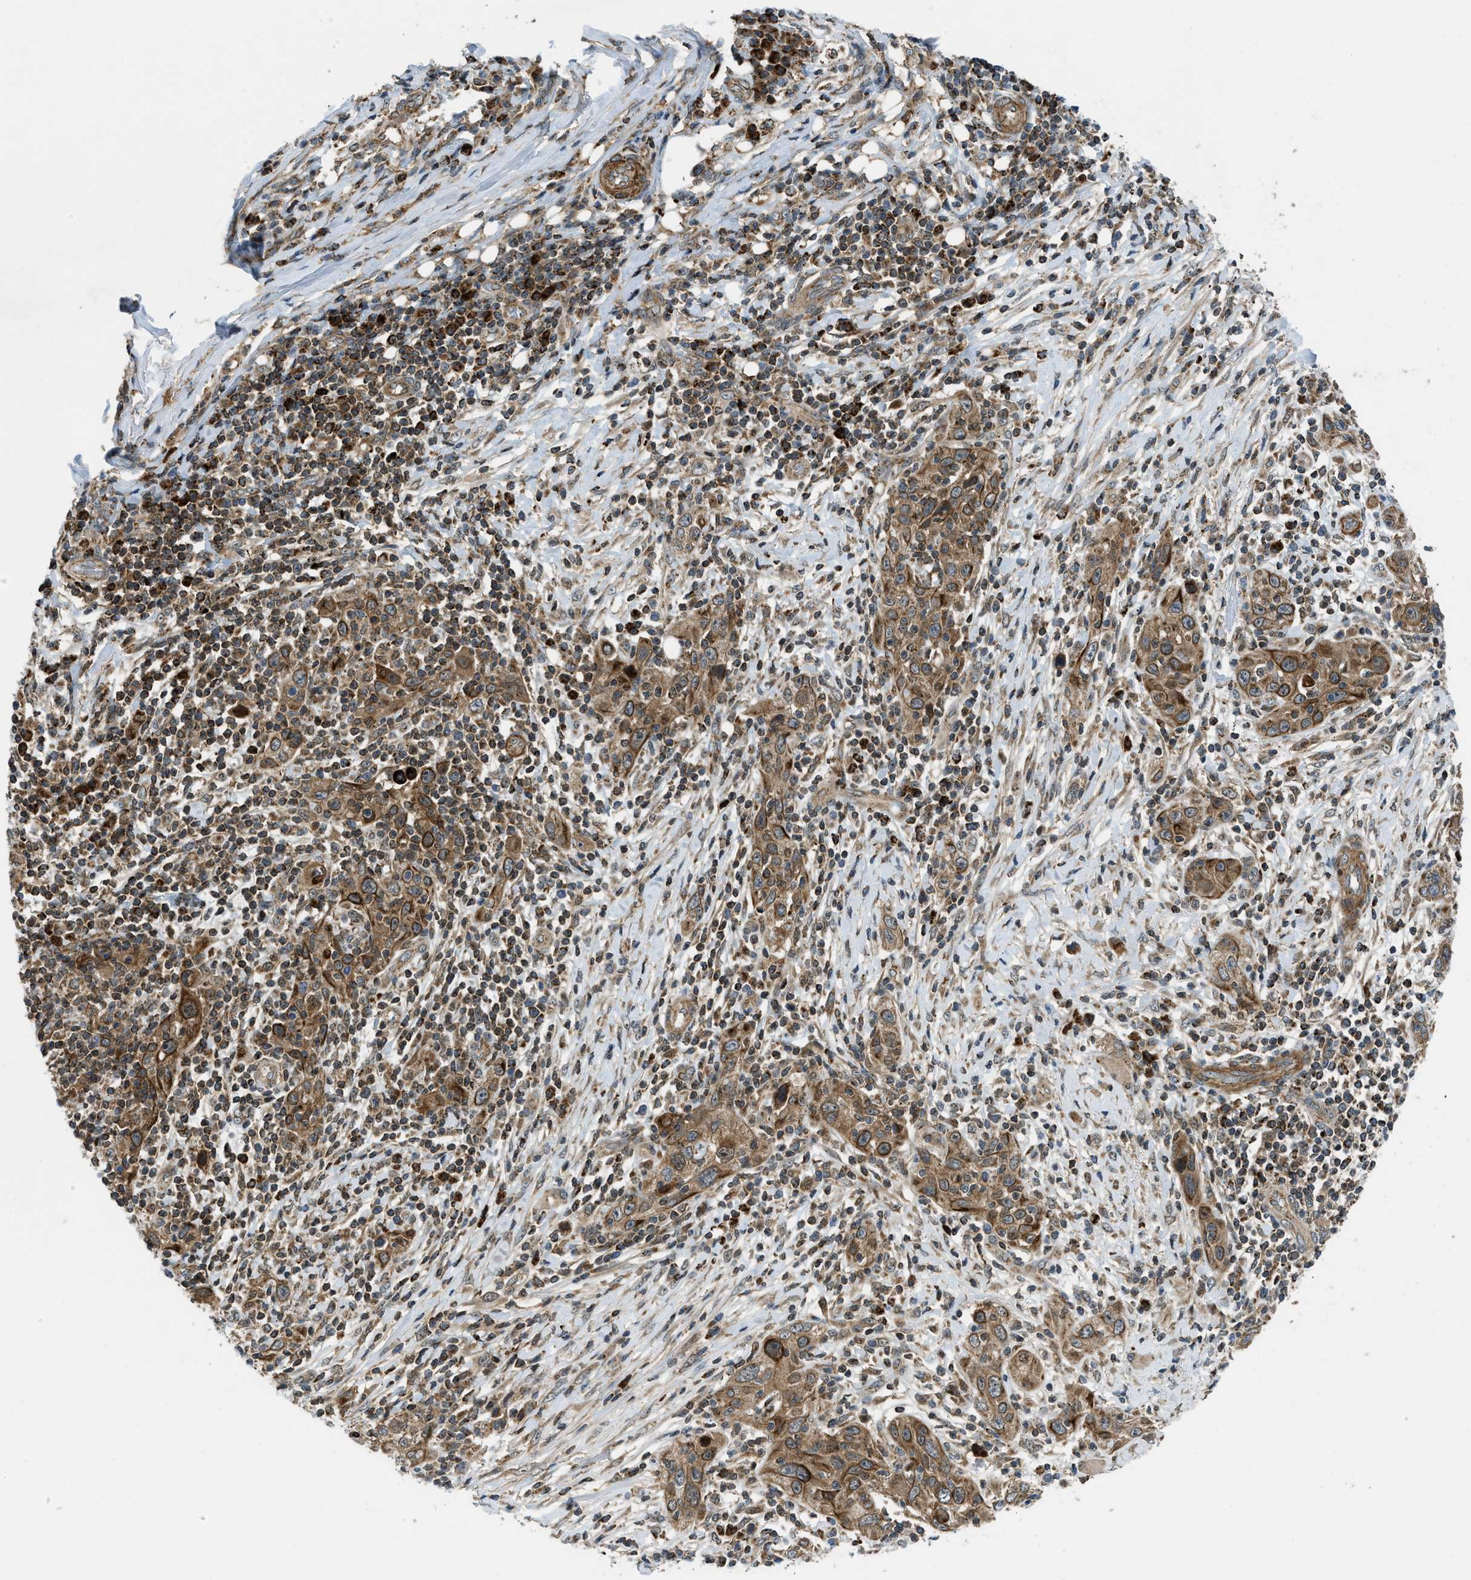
{"staining": {"intensity": "strong", "quantity": ">75%", "location": "cytoplasmic/membranous"}, "tissue": "skin cancer", "cell_type": "Tumor cells", "image_type": "cancer", "snomed": [{"axis": "morphology", "description": "Squamous cell carcinoma, NOS"}, {"axis": "topography", "description": "Skin"}], "caption": "Skin squamous cell carcinoma was stained to show a protein in brown. There is high levels of strong cytoplasmic/membranous staining in about >75% of tumor cells.", "gene": "SESN2", "patient": {"sex": "female", "age": 88}}